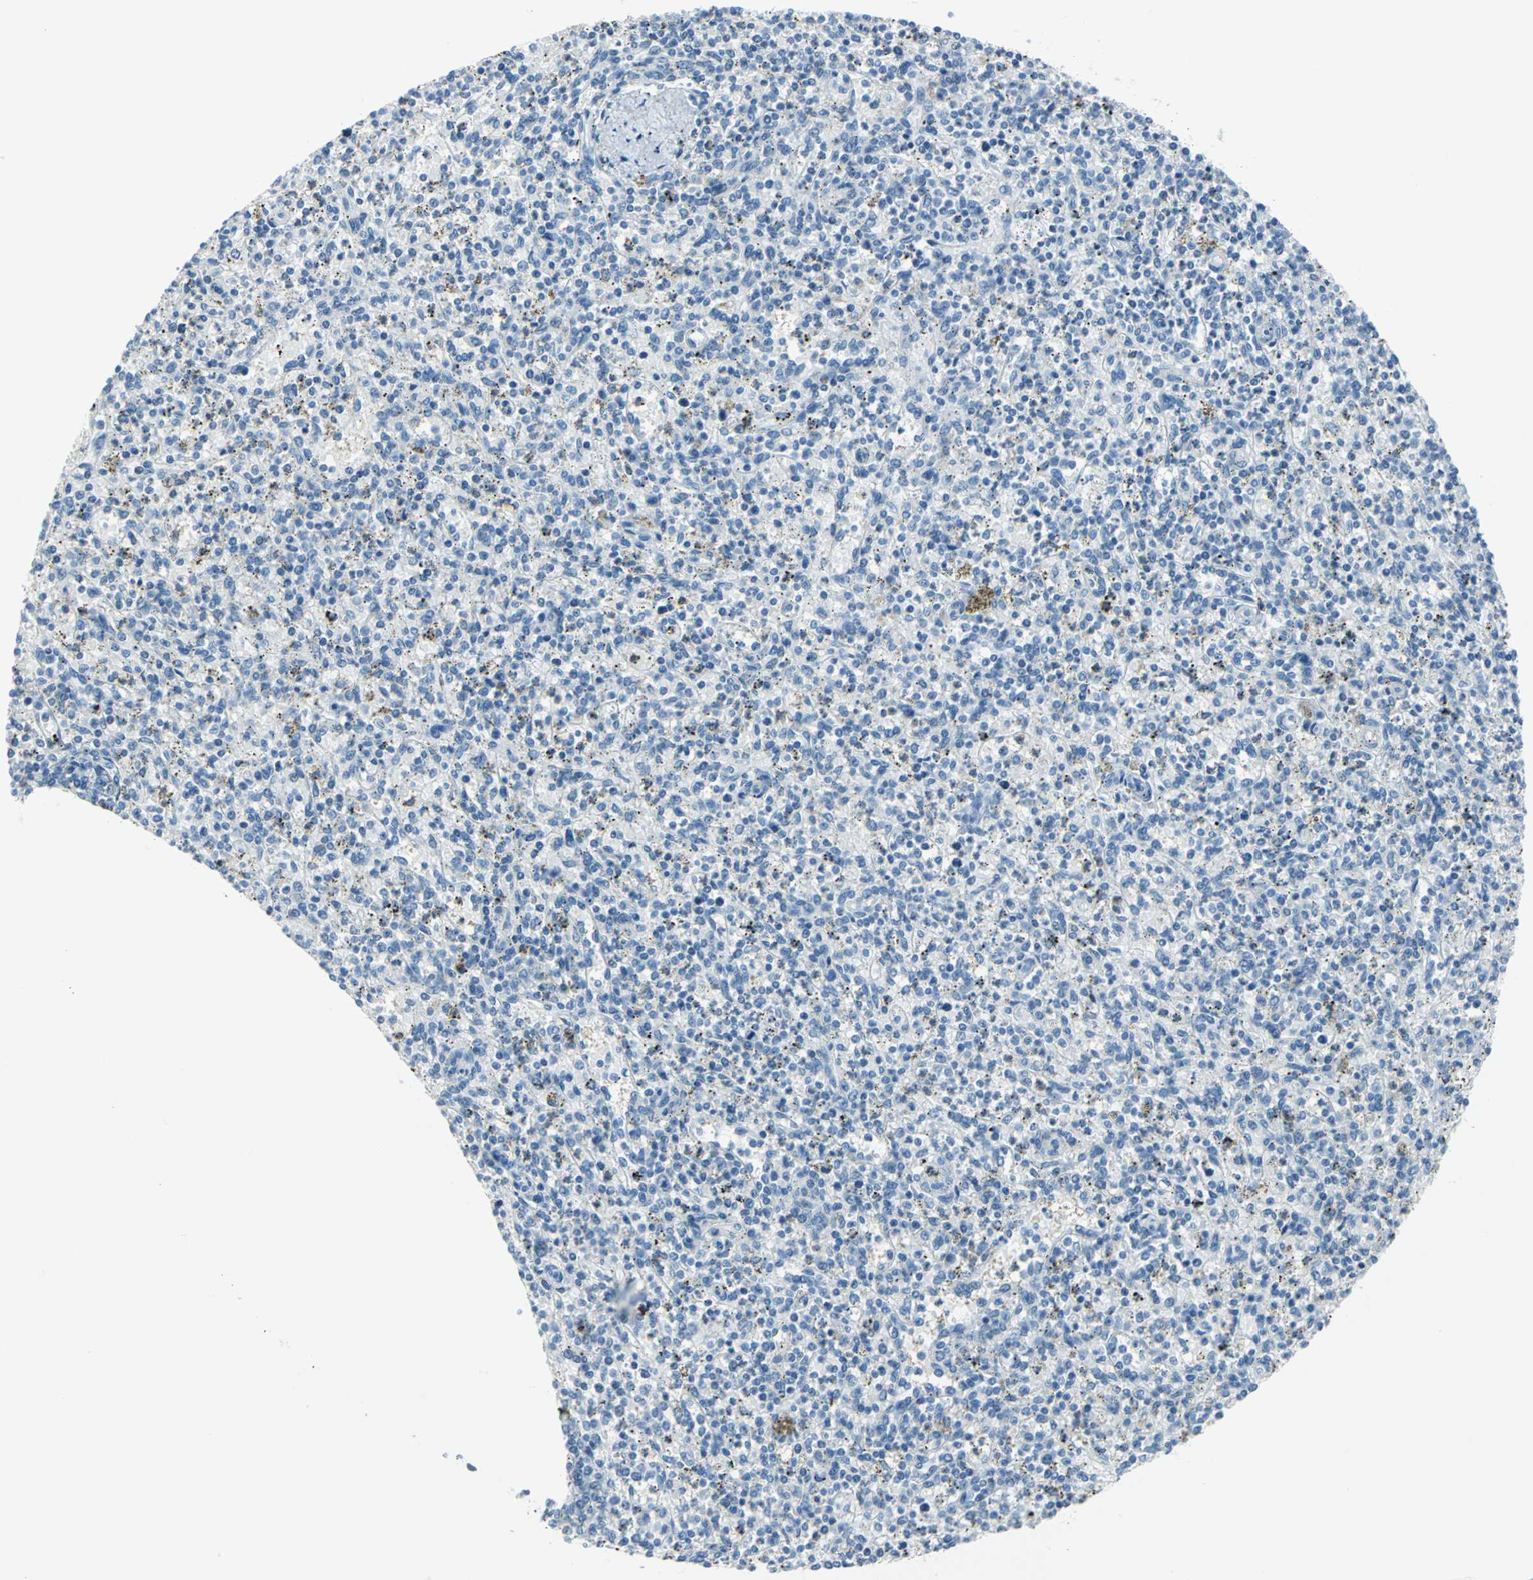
{"staining": {"intensity": "negative", "quantity": "none", "location": "none"}, "tissue": "spleen", "cell_type": "Cells in red pulp", "image_type": "normal", "snomed": [{"axis": "morphology", "description": "Normal tissue, NOS"}, {"axis": "topography", "description": "Spleen"}], "caption": "Immunohistochemistry (IHC) of benign spleen demonstrates no staining in cells in red pulp. (Stains: DAB IHC with hematoxylin counter stain, Microscopy: brightfield microscopy at high magnification).", "gene": "MUC4", "patient": {"sex": "male", "age": 72}}